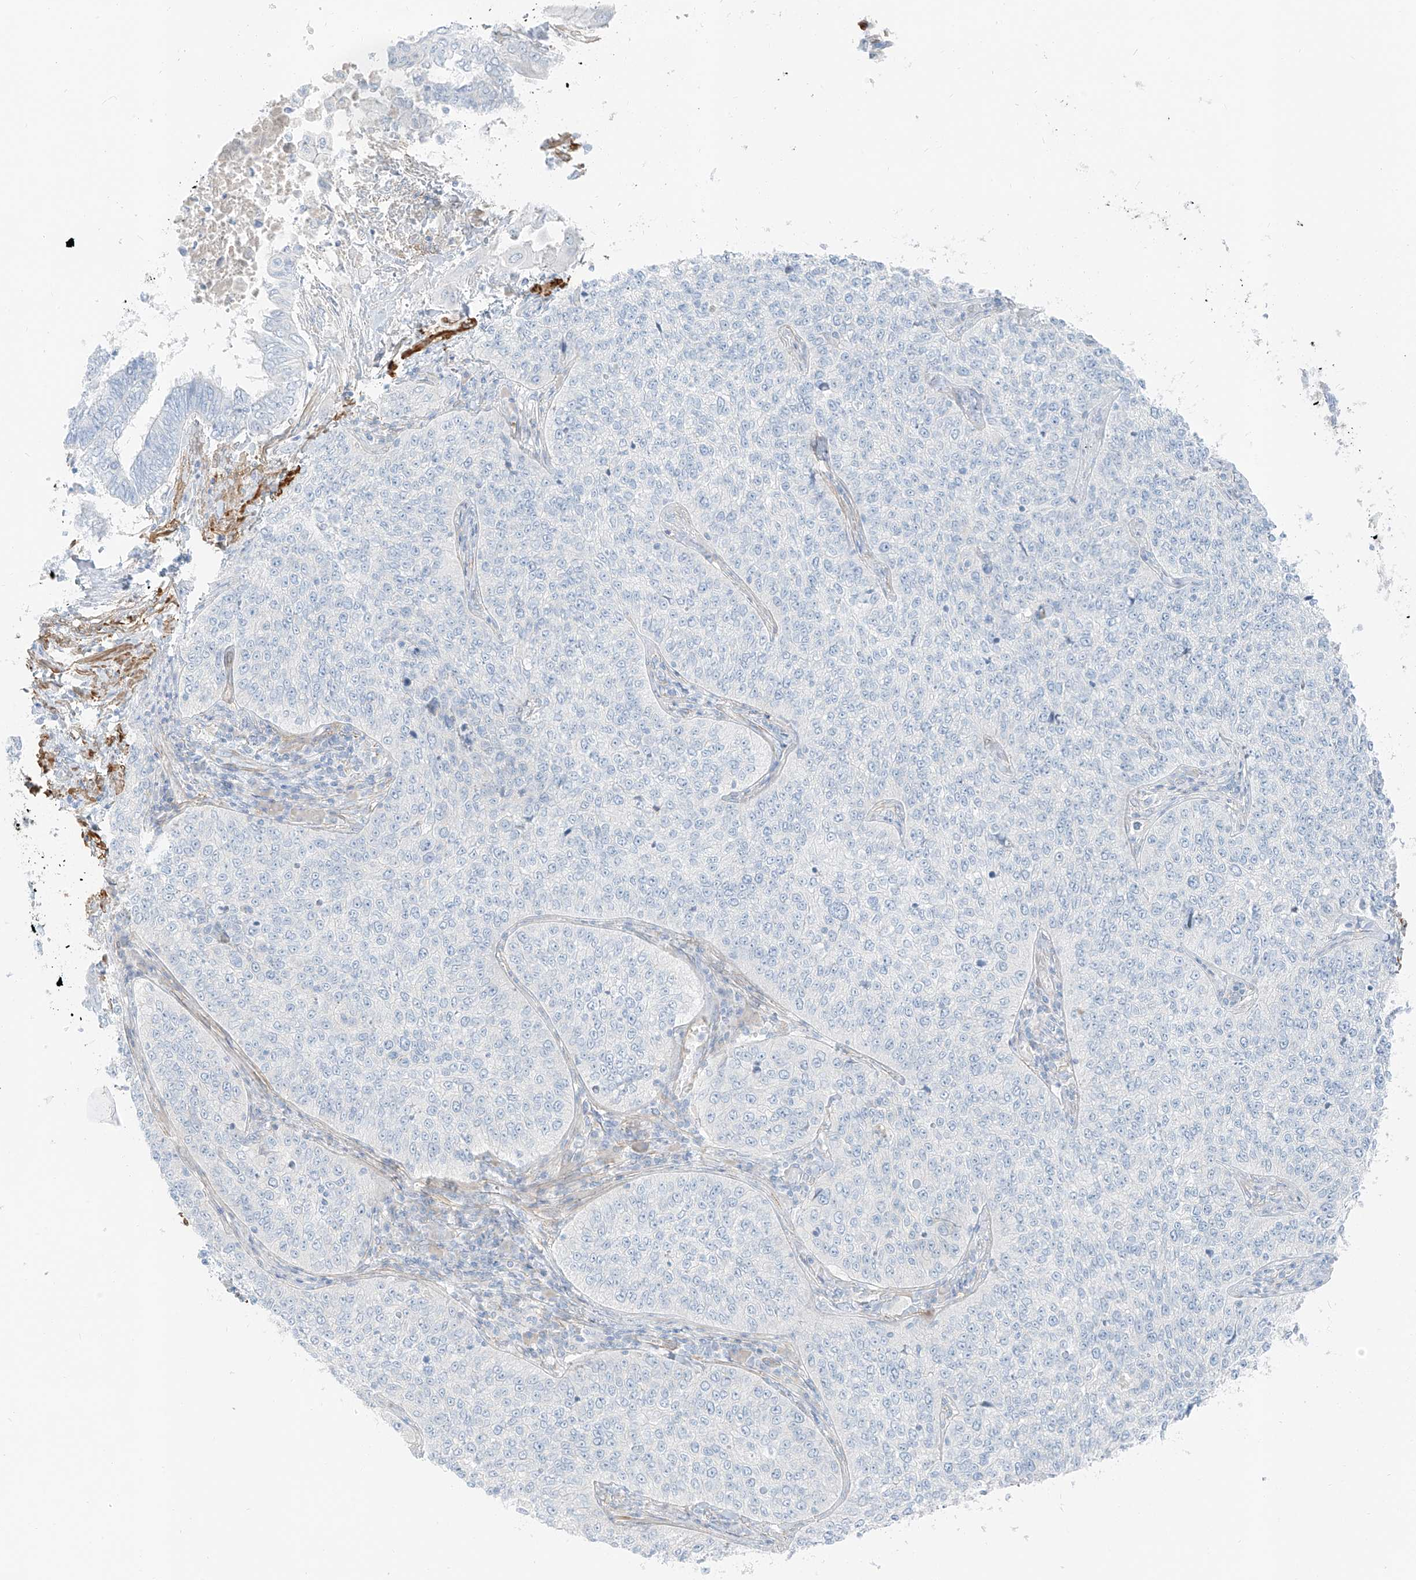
{"staining": {"intensity": "negative", "quantity": "none", "location": "none"}, "tissue": "cervical cancer", "cell_type": "Tumor cells", "image_type": "cancer", "snomed": [{"axis": "morphology", "description": "Squamous cell carcinoma, NOS"}, {"axis": "topography", "description": "Cervix"}], "caption": "There is no significant staining in tumor cells of cervical cancer.", "gene": "SMCP", "patient": {"sex": "female", "age": 35}}